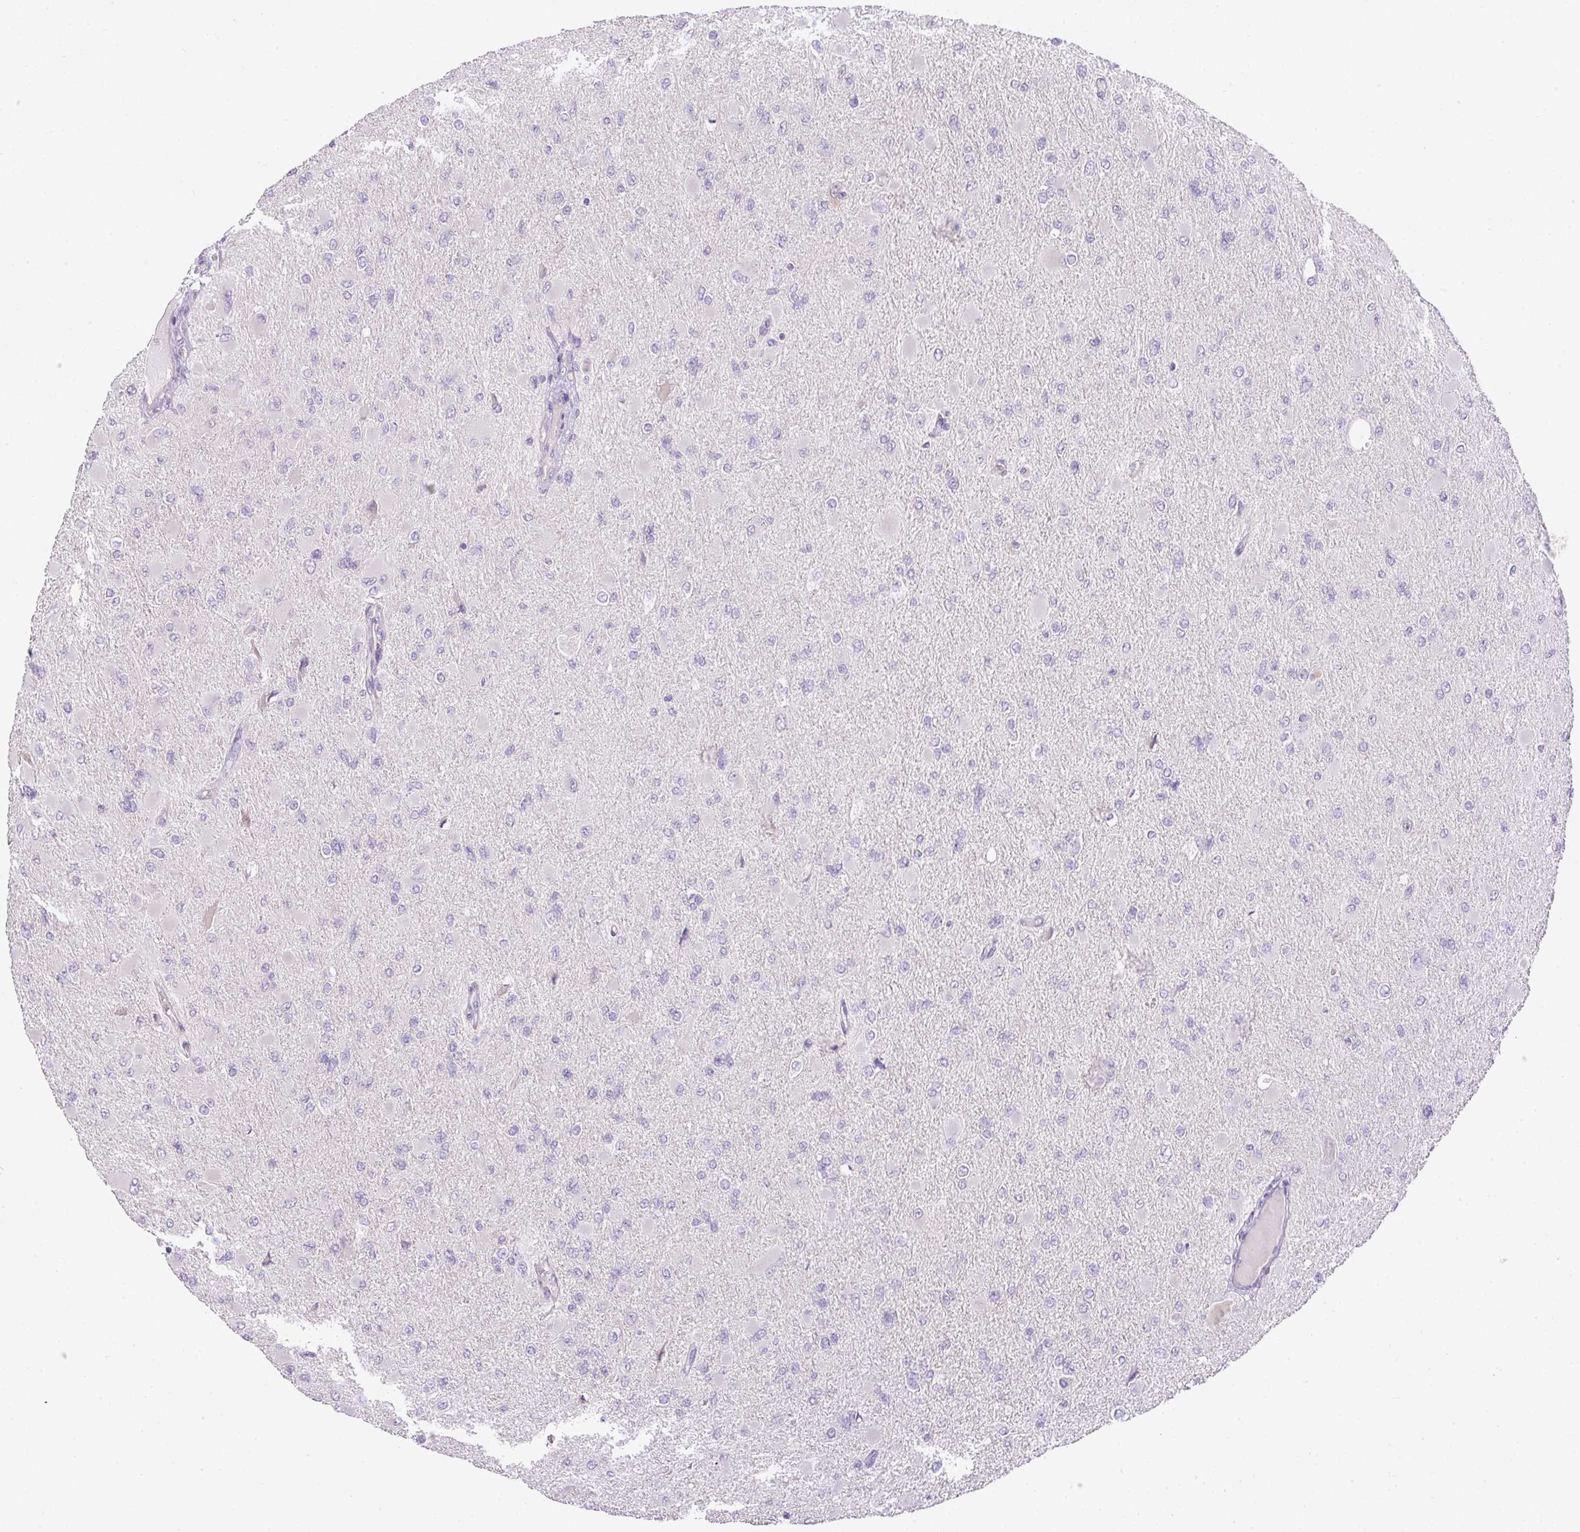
{"staining": {"intensity": "negative", "quantity": "none", "location": "none"}, "tissue": "glioma", "cell_type": "Tumor cells", "image_type": "cancer", "snomed": [{"axis": "morphology", "description": "Glioma, malignant, High grade"}, {"axis": "topography", "description": "Cerebral cortex"}], "caption": "Glioma was stained to show a protein in brown. There is no significant expression in tumor cells.", "gene": "RAX2", "patient": {"sex": "female", "age": 36}}